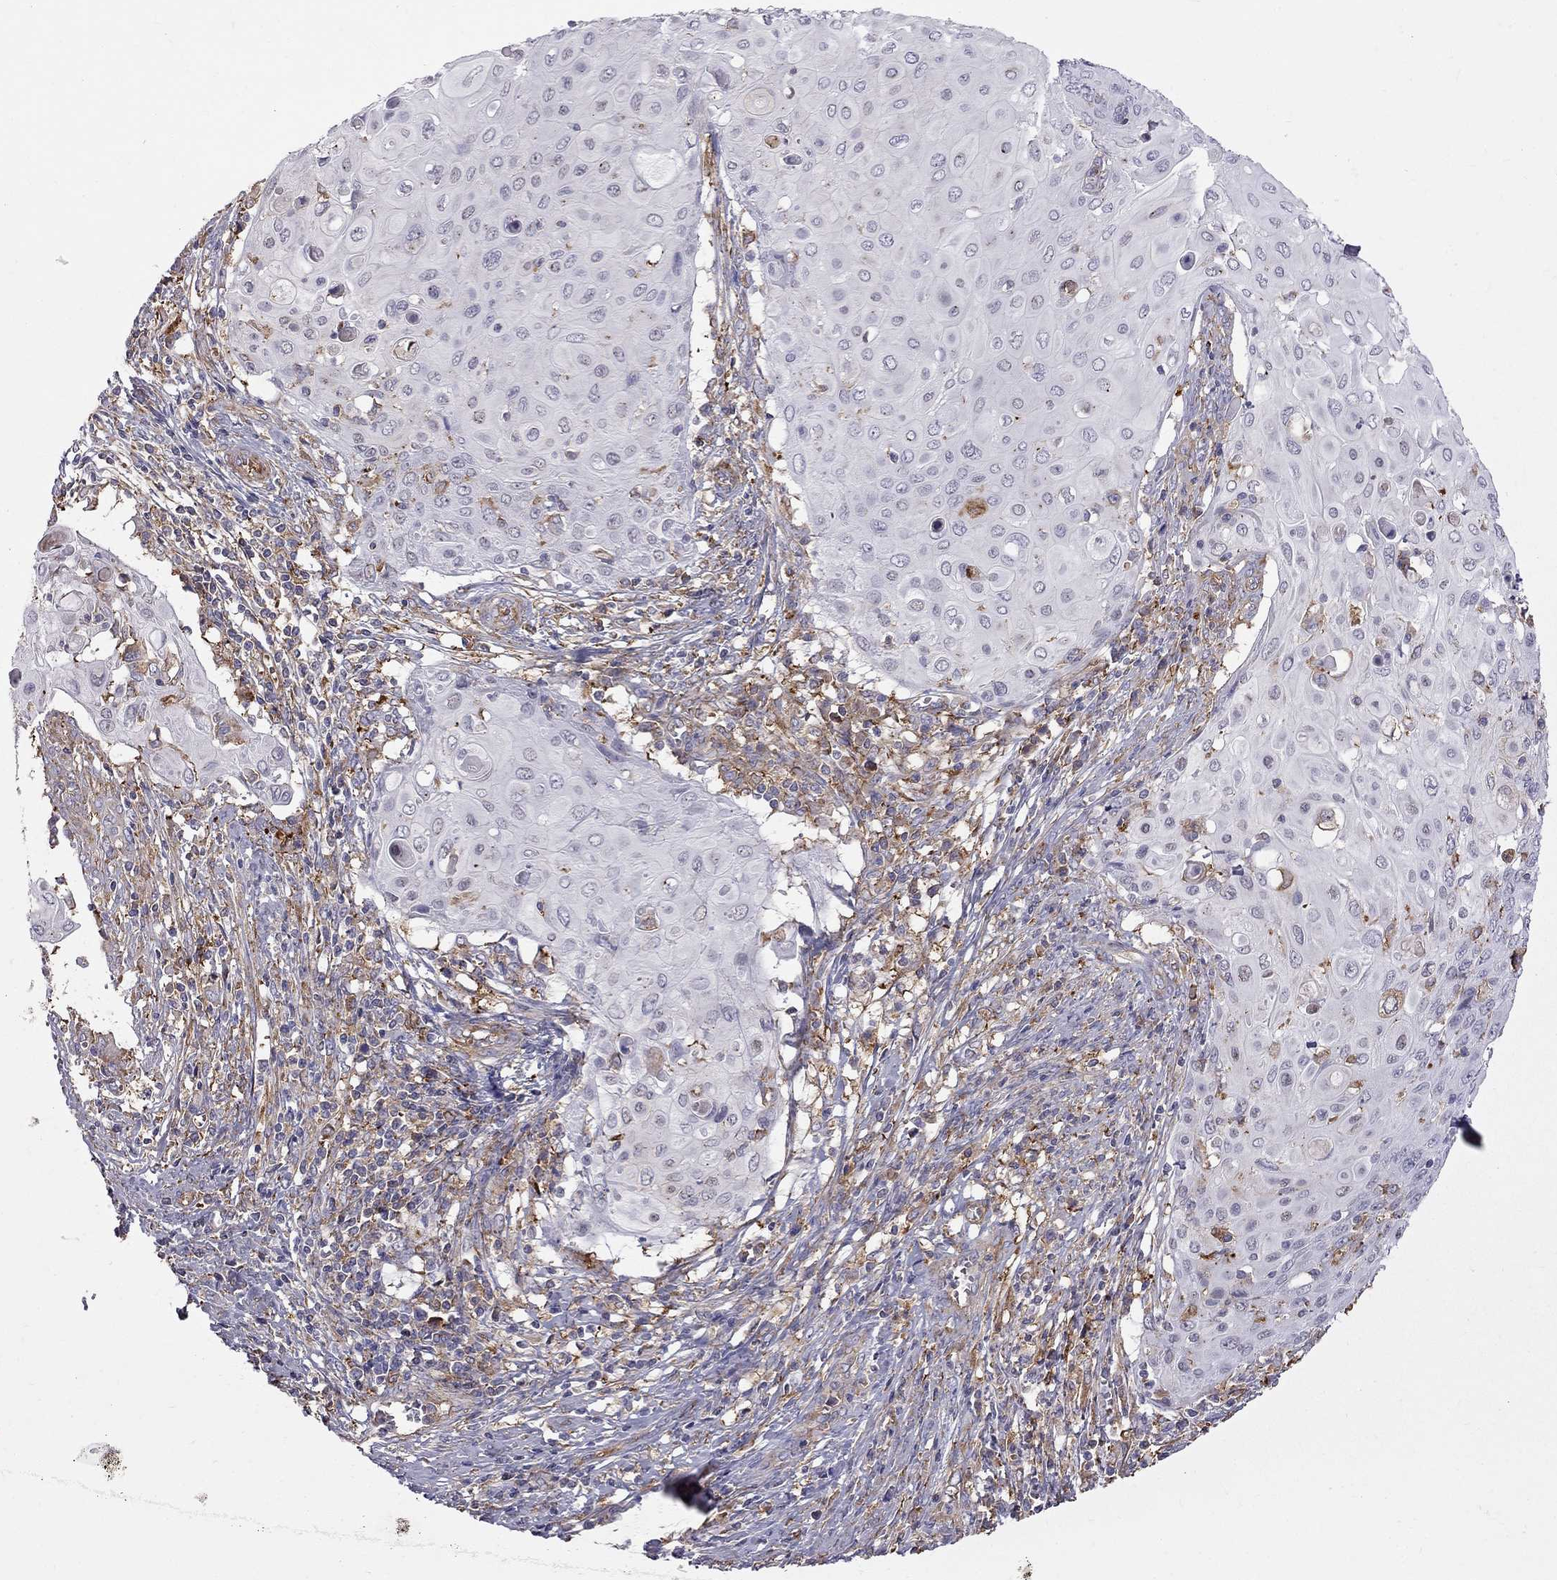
{"staining": {"intensity": "moderate", "quantity": "<25%", "location": "cytoplasmic/membranous"}, "tissue": "cervical cancer", "cell_type": "Tumor cells", "image_type": "cancer", "snomed": [{"axis": "morphology", "description": "Squamous cell carcinoma, NOS"}, {"axis": "topography", "description": "Cervix"}], "caption": "Immunohistochemical staining of human cervical squamous cell carcinoma demonstrates low levels of moderate cytoplasmic/membranous positivity in approximately <25% of tumor cells.", "gene": "EIF4E3", "patient": {"sex": "female", "age": 39}}